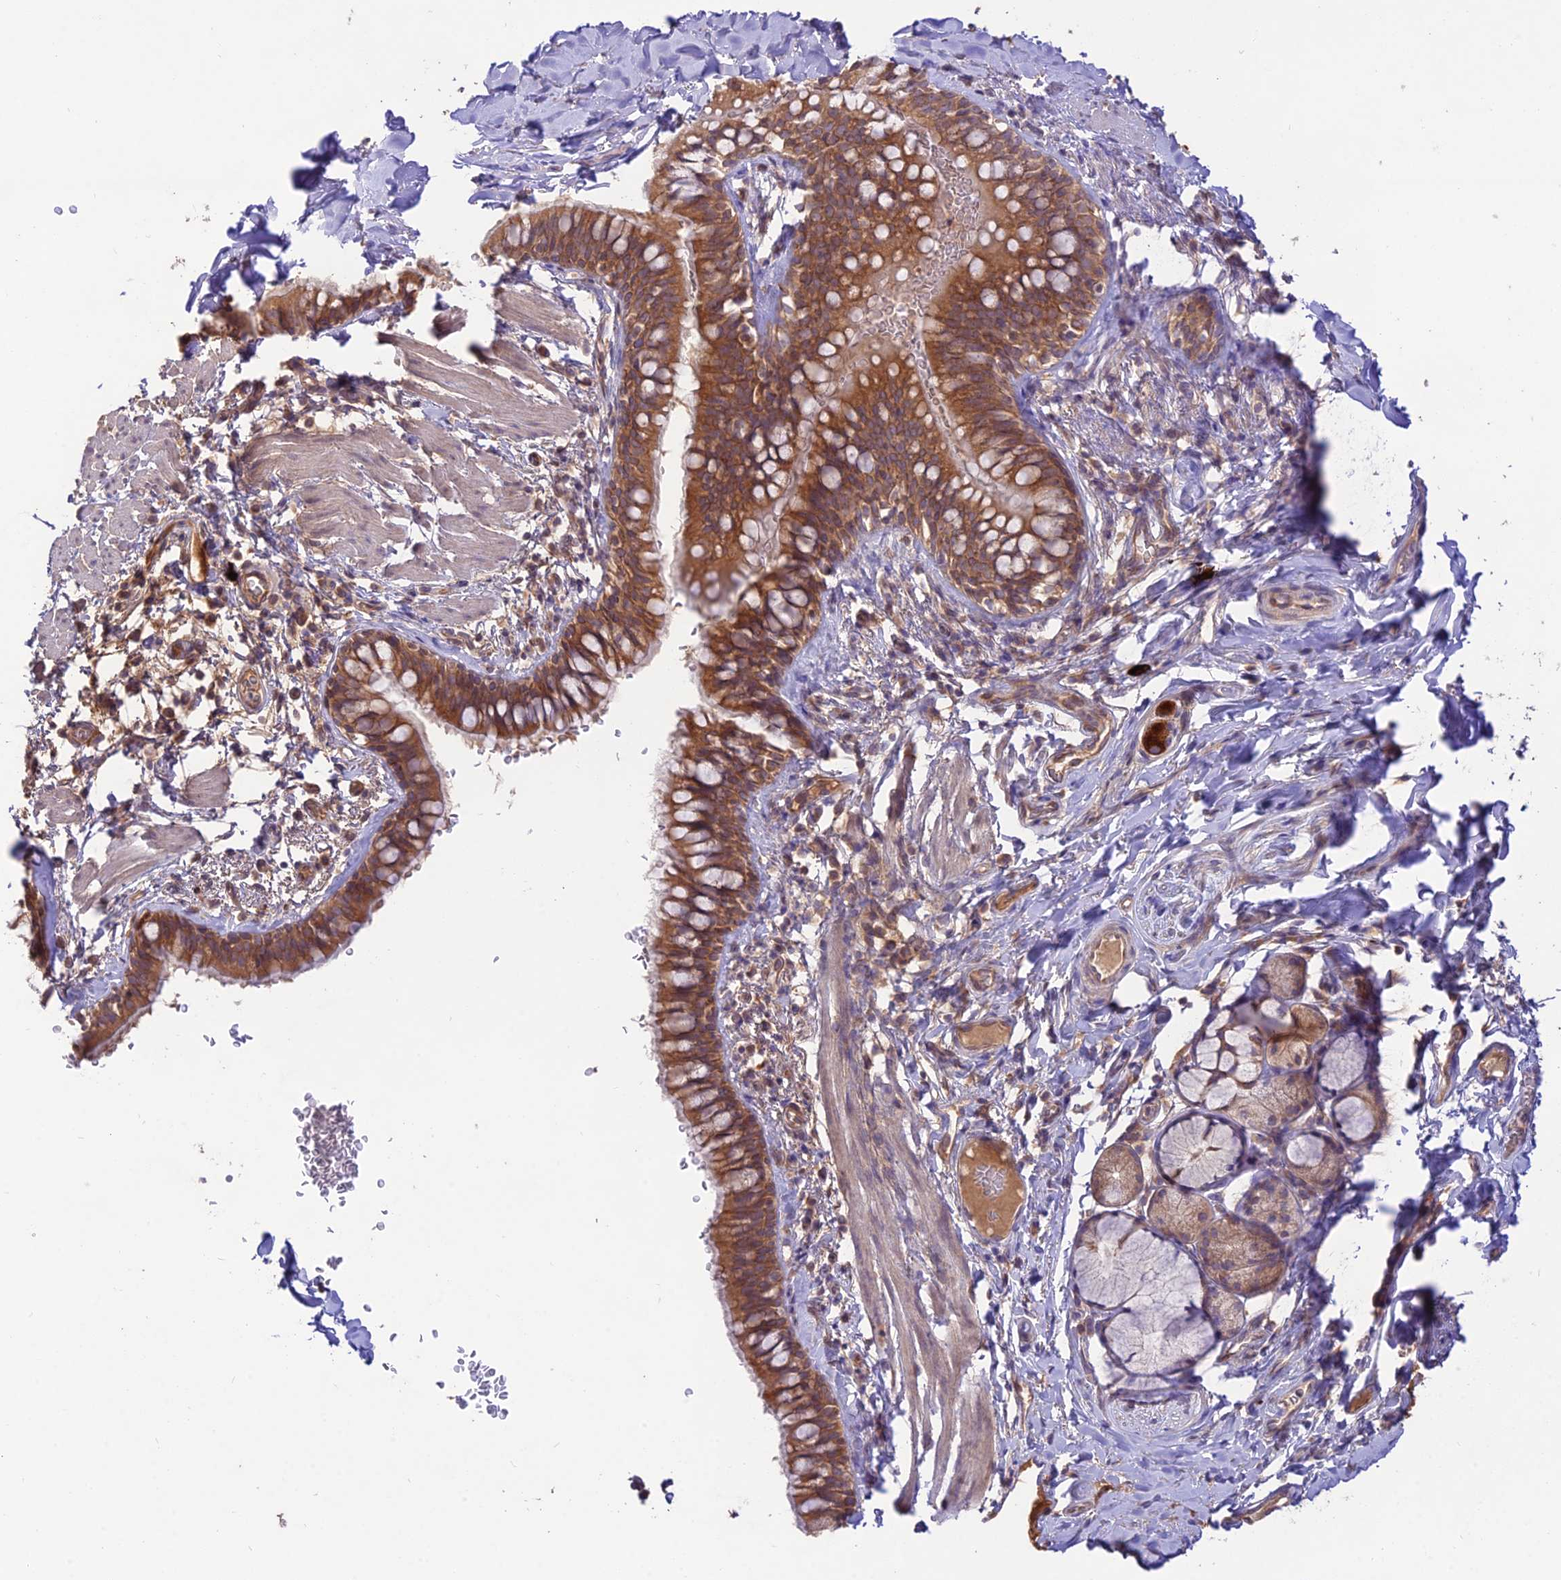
{"staining": {"intensity": "moderate", "quantity": ">75%", "location": "cytoplasmic/membranous"}, "tissue": "bronchus", "cell_type": "Respiratory epithelial cells", "image_type": "normal", "snomed": [{"axis": "morphology", "description": "Normal tissue, NOS"}, {"axis": "topography", "description": "Cartilage tissue"}, {"axis": "topography", "description": "Bronchus"}], "caption": "Immunohistochemistry staining of benign bronchus, which demonstrates medium levels of moderate cytoplasmic/membranous staining in about >75% of respiratory epithelial cells indicating moderate cytoplasmic/membranous protein expression. The staining was performed using DAB (brown) for protein detection and nuclei were counterstained in hematoxylin (blue).", "gene": "TMEM259", "patient": {"sex": "female", "age": 36}}